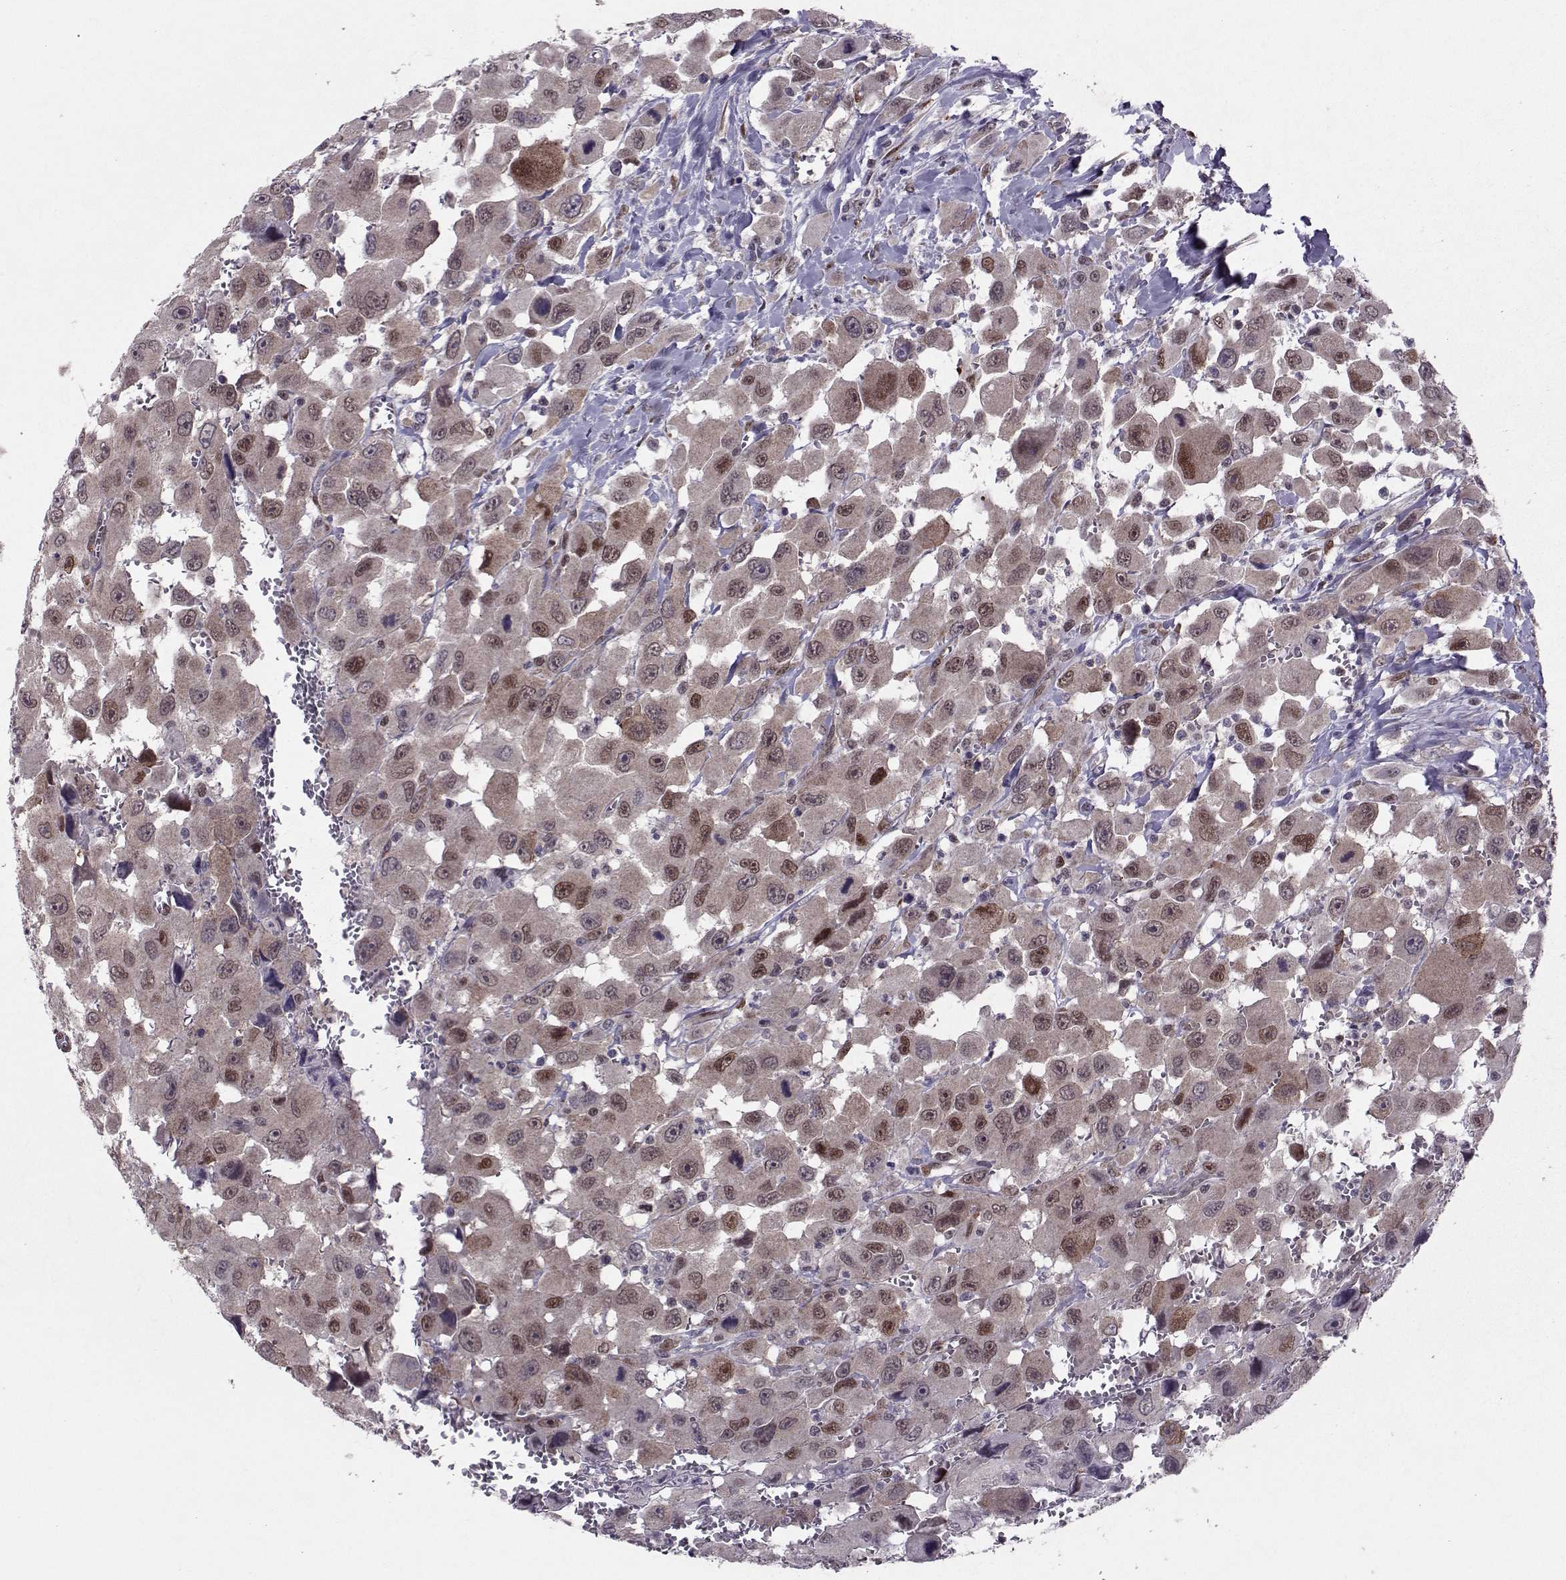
{"staining": {"intensity": "moderate", "quantity": "<25%", "location": "cytoplasmic/membranous,nuclear"}, "tissue": "head and neck cancer", "cell_type": "Tumor cells", "image_type": "cancer", "snomed": [{"axis": "morphology", "description": "Squamous cell carcinoma, NOS"}, {"axis": "morphology", "description": "Squamous cell carcinoma, metastatic, NOS"}, {"axis": "topography", "description": "Oral tissue"}, {"axis": "topography", "description": "Head-Neck"}], "caption": "Protein staining by immunohistochemistry demonstrates moderate cytoplasmic/membranous and nuclear expression in approximately <25% of tumor cells in head and neck cancer.", "gene": "CDK4", "patient": {"sex": "female", "age": 85}}